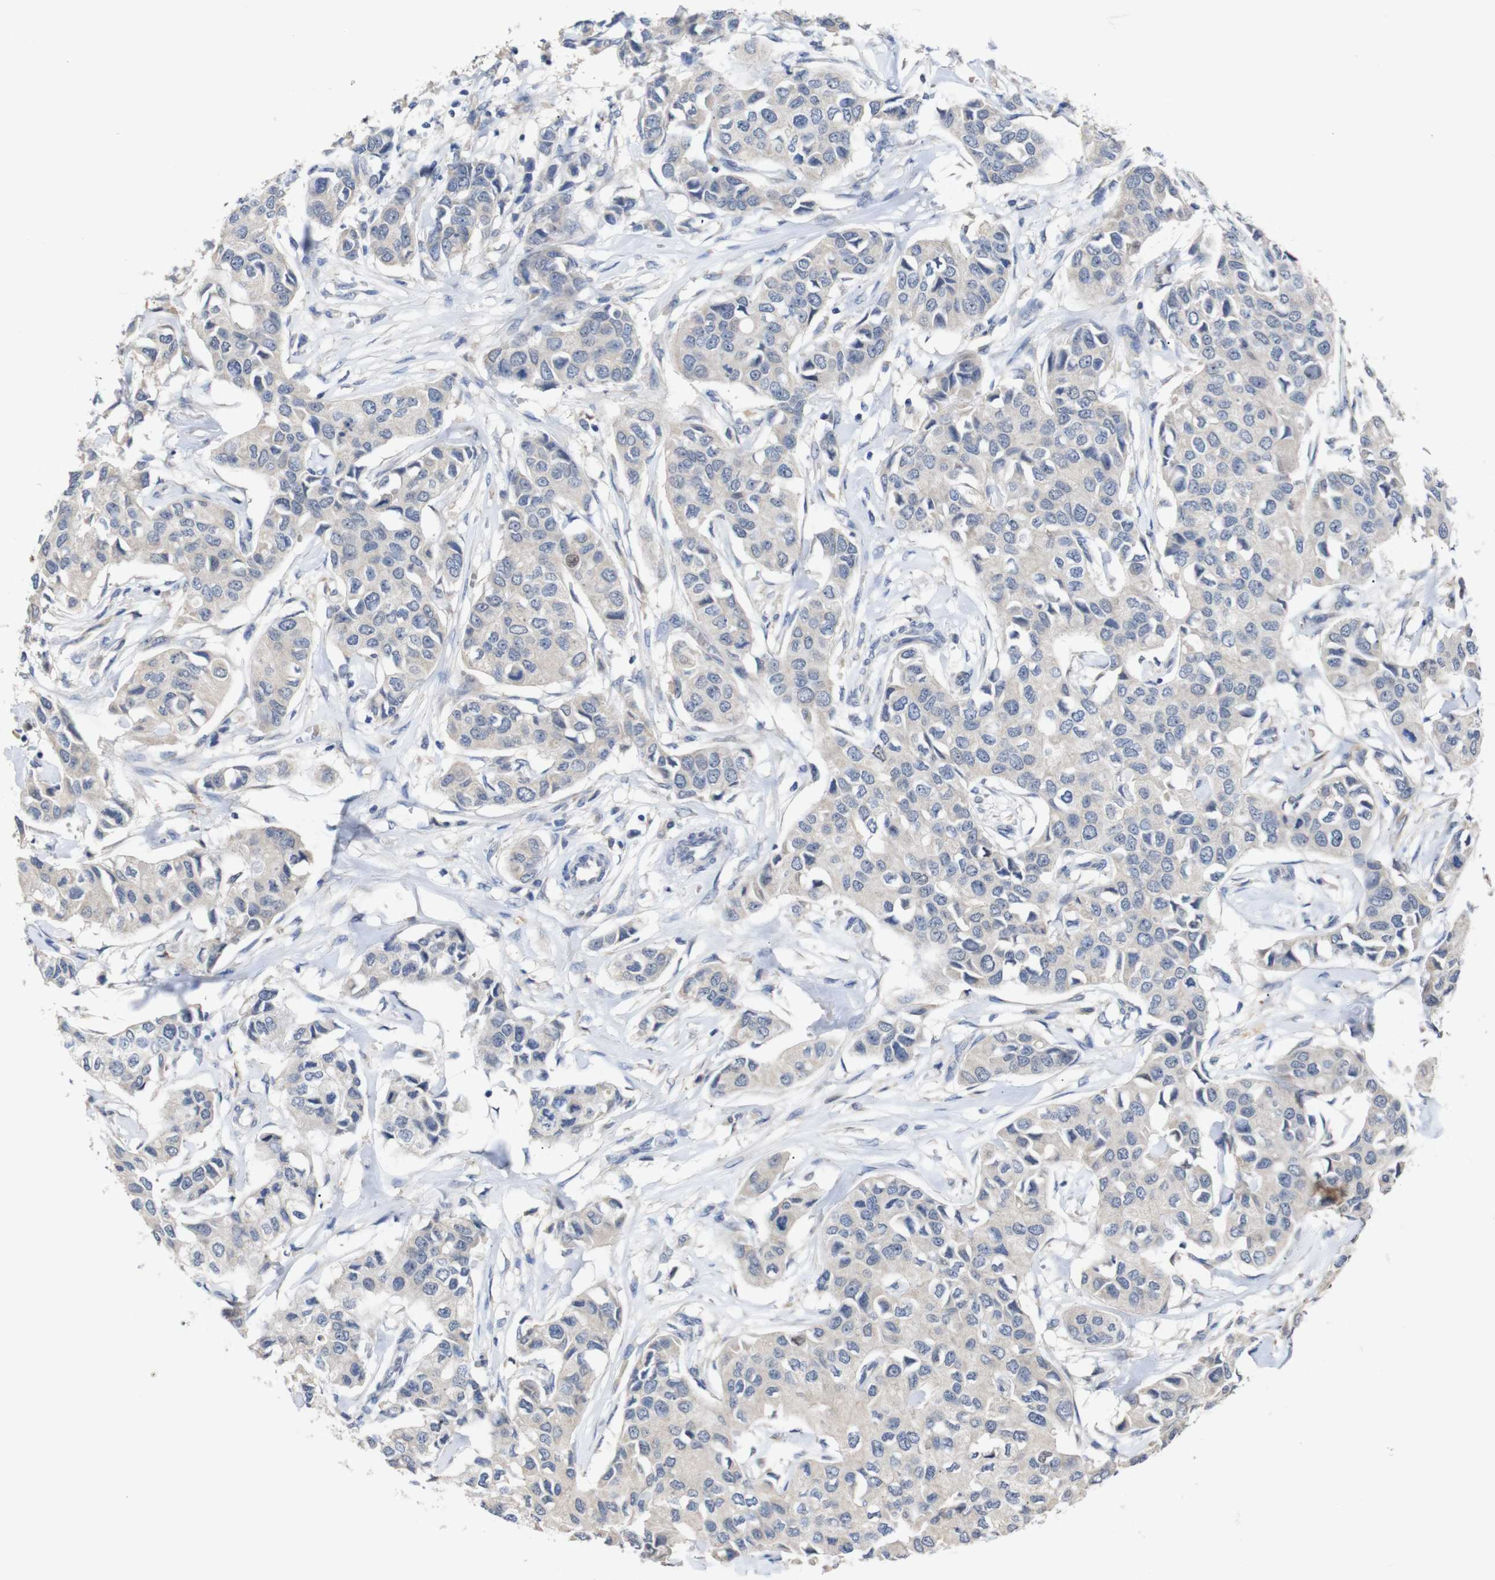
{"staining": {"intensity": "negative", "quantity": "none", "location": "none"}, "tissue": "breast cancer", "cell_type": "Tumor cells", "image_type": "cancer", "snomed": [{"axis": "morphology", "description": "Duct carcinoma"}, {"axis": "topography", "description": "Breast"}], "caption": "Human breast invasive ductal carcinoma stained for a protein using immunohistochemistry (IHC) exhibits no positivity in tumor cells.", "gene": "HNF1A", "patient": {"sex": "female", "age": 80}}